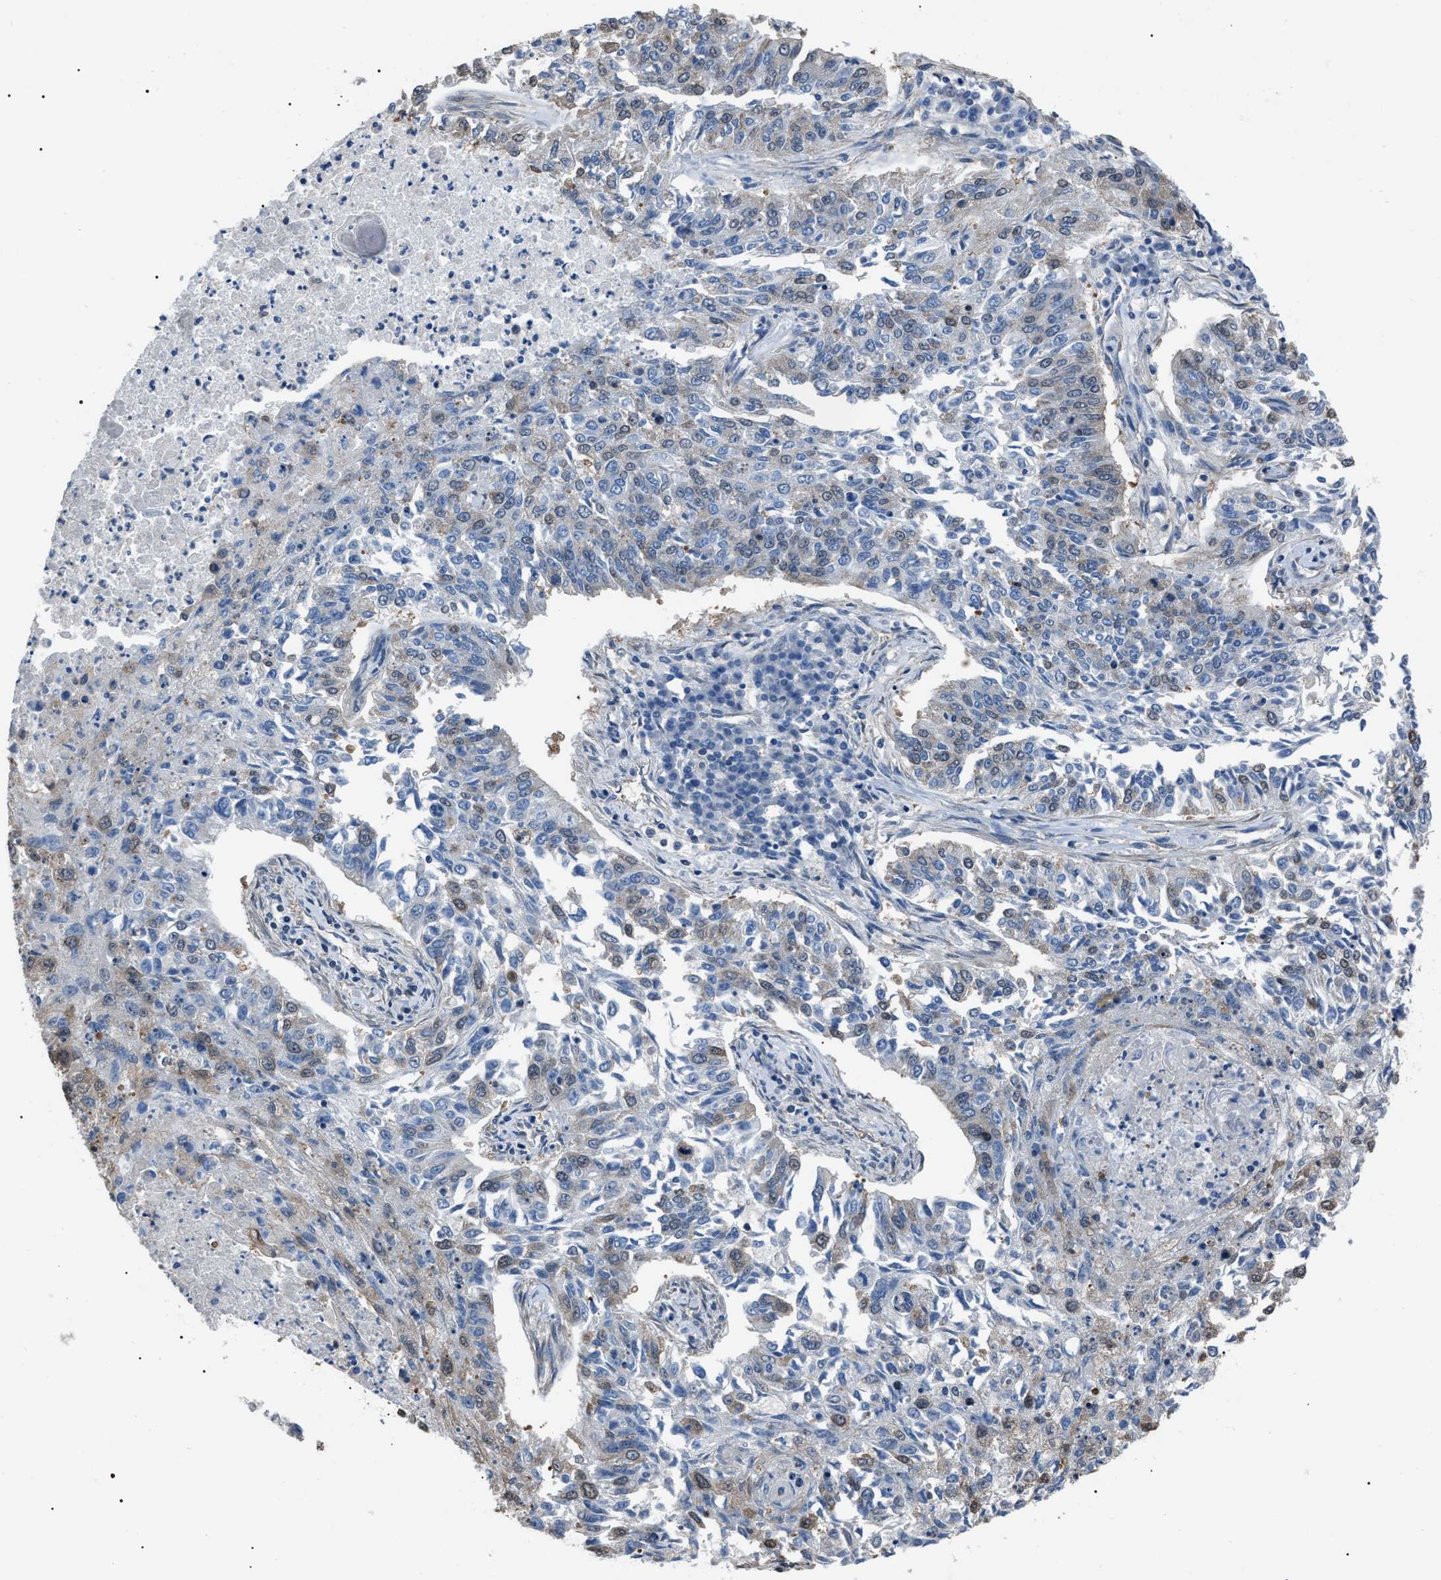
{"staining": {"intensity": "weak", "quantity": "<25%", "location": "cytoplasmic/membranous"}, "tissue": "lung cancer", "cell_type": "Tumor cells", "image_type": "cancer", "snomed": [{"axis": "morphology", "description": "Normal tissue, NOS"}, {"axis": "morphology", "description": "Squamous cell carcinoma, NOS"}, {"axis": "topography", "description": "Cartilage tissue"}, {"axis": "topography", "description": "Bronchus"}, {"axis": "topography", "description": "Lung"}], "caption": "Tumor cells show no significant protein positivity in squamous cell carcinoma (lung). (Brightfield microscopy of DAB (3,3'-diaminobenzidine) immunohistochemistry at high magnification).", "gene": "PDCD5", "patient": {"sex": "female", "age": 49}}